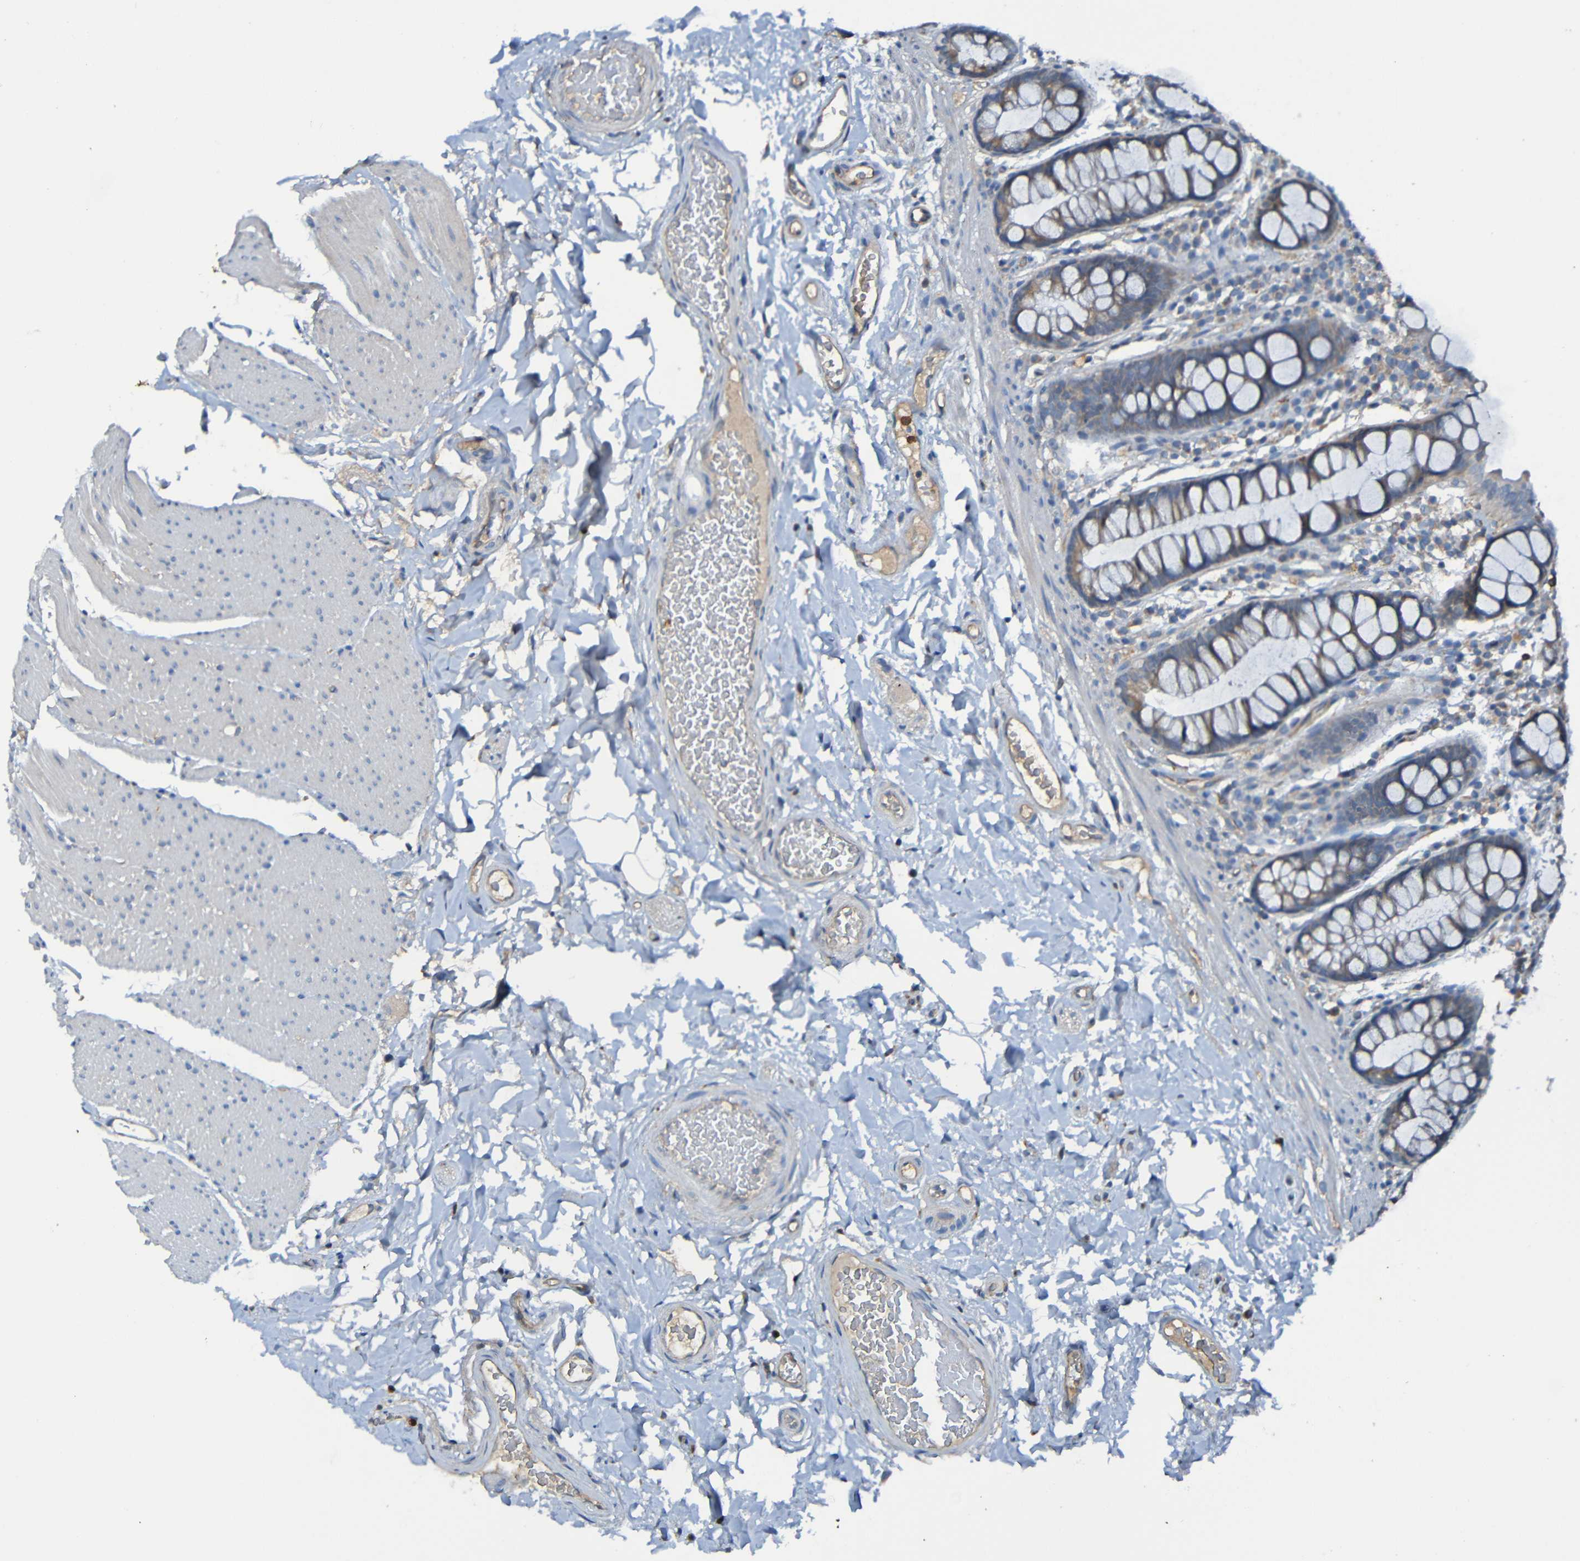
{"staining": {"intensity": "weak", "quantity": "25%-75%", "location": "cytoplasmic/membranous"}, "tissue": "colon", "cell_type": "Endothelial cells", "image_type": "normal", "snomed": [{"axis": "morphology", "description": "Normal tissue, NOS"}, {"axis": "topography", "description": "Colon"}], "caption": "Brown immunohistochemical staining in unremarkable human colon reveals weak cytoplasmic/membranous positivity in approximately 25%-75% of endothelial cells.", "gene": "ADAM15", "patient": {"sex": "female", "age": 80}}